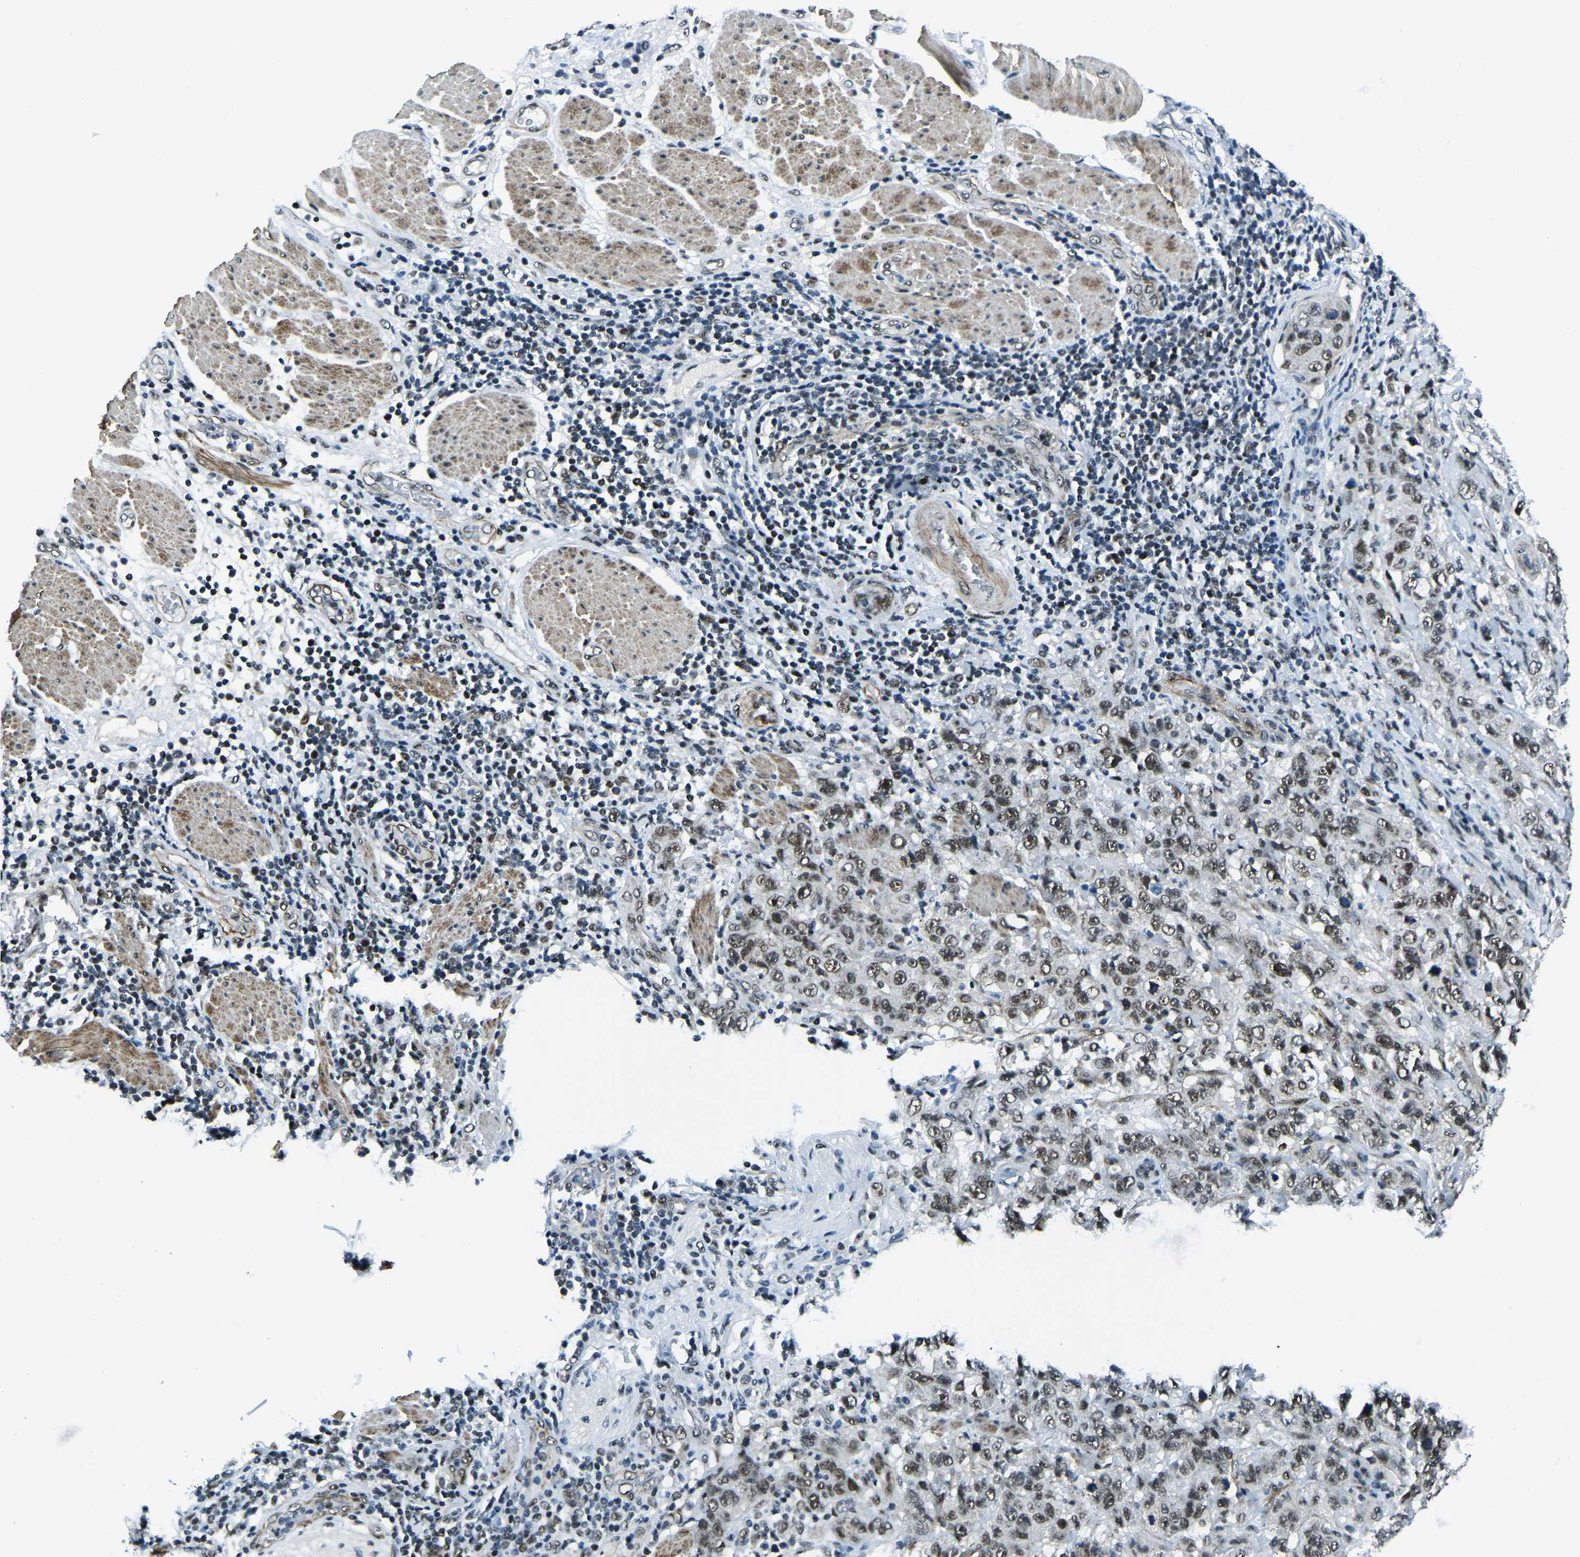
{"staining": {"intensity": "moderate", "quantity": ">75%", "location": "nuclear"}, "tissue": "stomach cancer", "cell_type": "Tumor cells", "image_type": "cancer", "snomed": [{"axis": "morphology", "description": "Adenocarcinoma, NOS"}, {"axis": "topography", "description": "Stomach"}], "caption": "High-power microscopy captured an immunohistochemistry (IHC) micrograph of stomach cancer, revealing moderate nuclear positivity in about >75% of tumor cells.", "gene": "PRCC", "patient": {"sex": "male", "age": 48}}